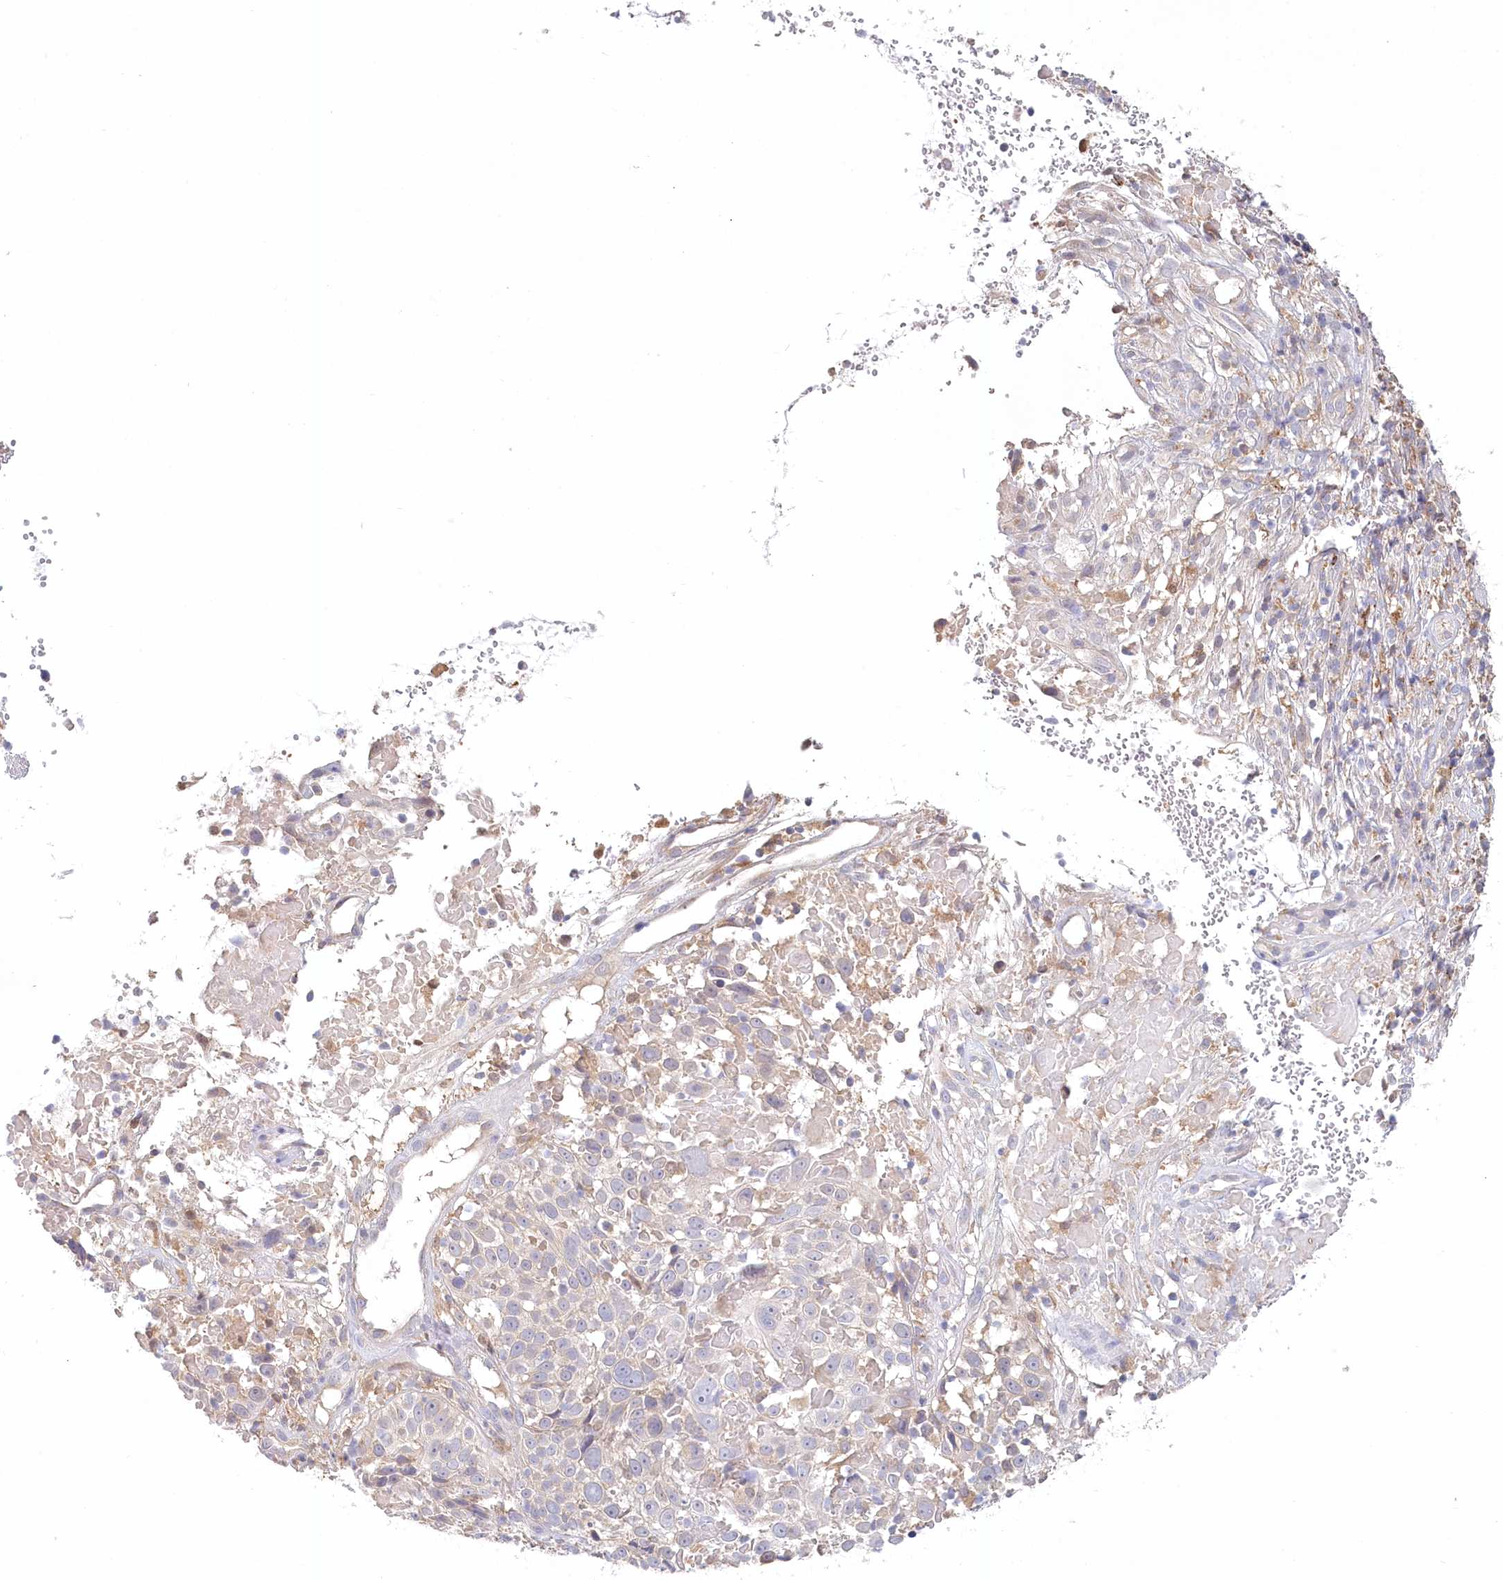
{"staining": {"intensity": "negative", "quantity": "none", "location": "none"}, "tissue": "cervical cancer", "cell_type": "Tumor cells", "image_type": "cancer", "snomed": [{"axis": "morphology", "description": "Squamous cell carcinoma, NOS"}, {"axis": "topography", "description": "Cervix"}], "caption": "IHC histopathology image of cervical squamous cell carcinoma stained for a protein (brown), which reveals no positivity in tumor cells.", "gene": "VSIG1", "patient": {"sex": "female", "age": 74}}